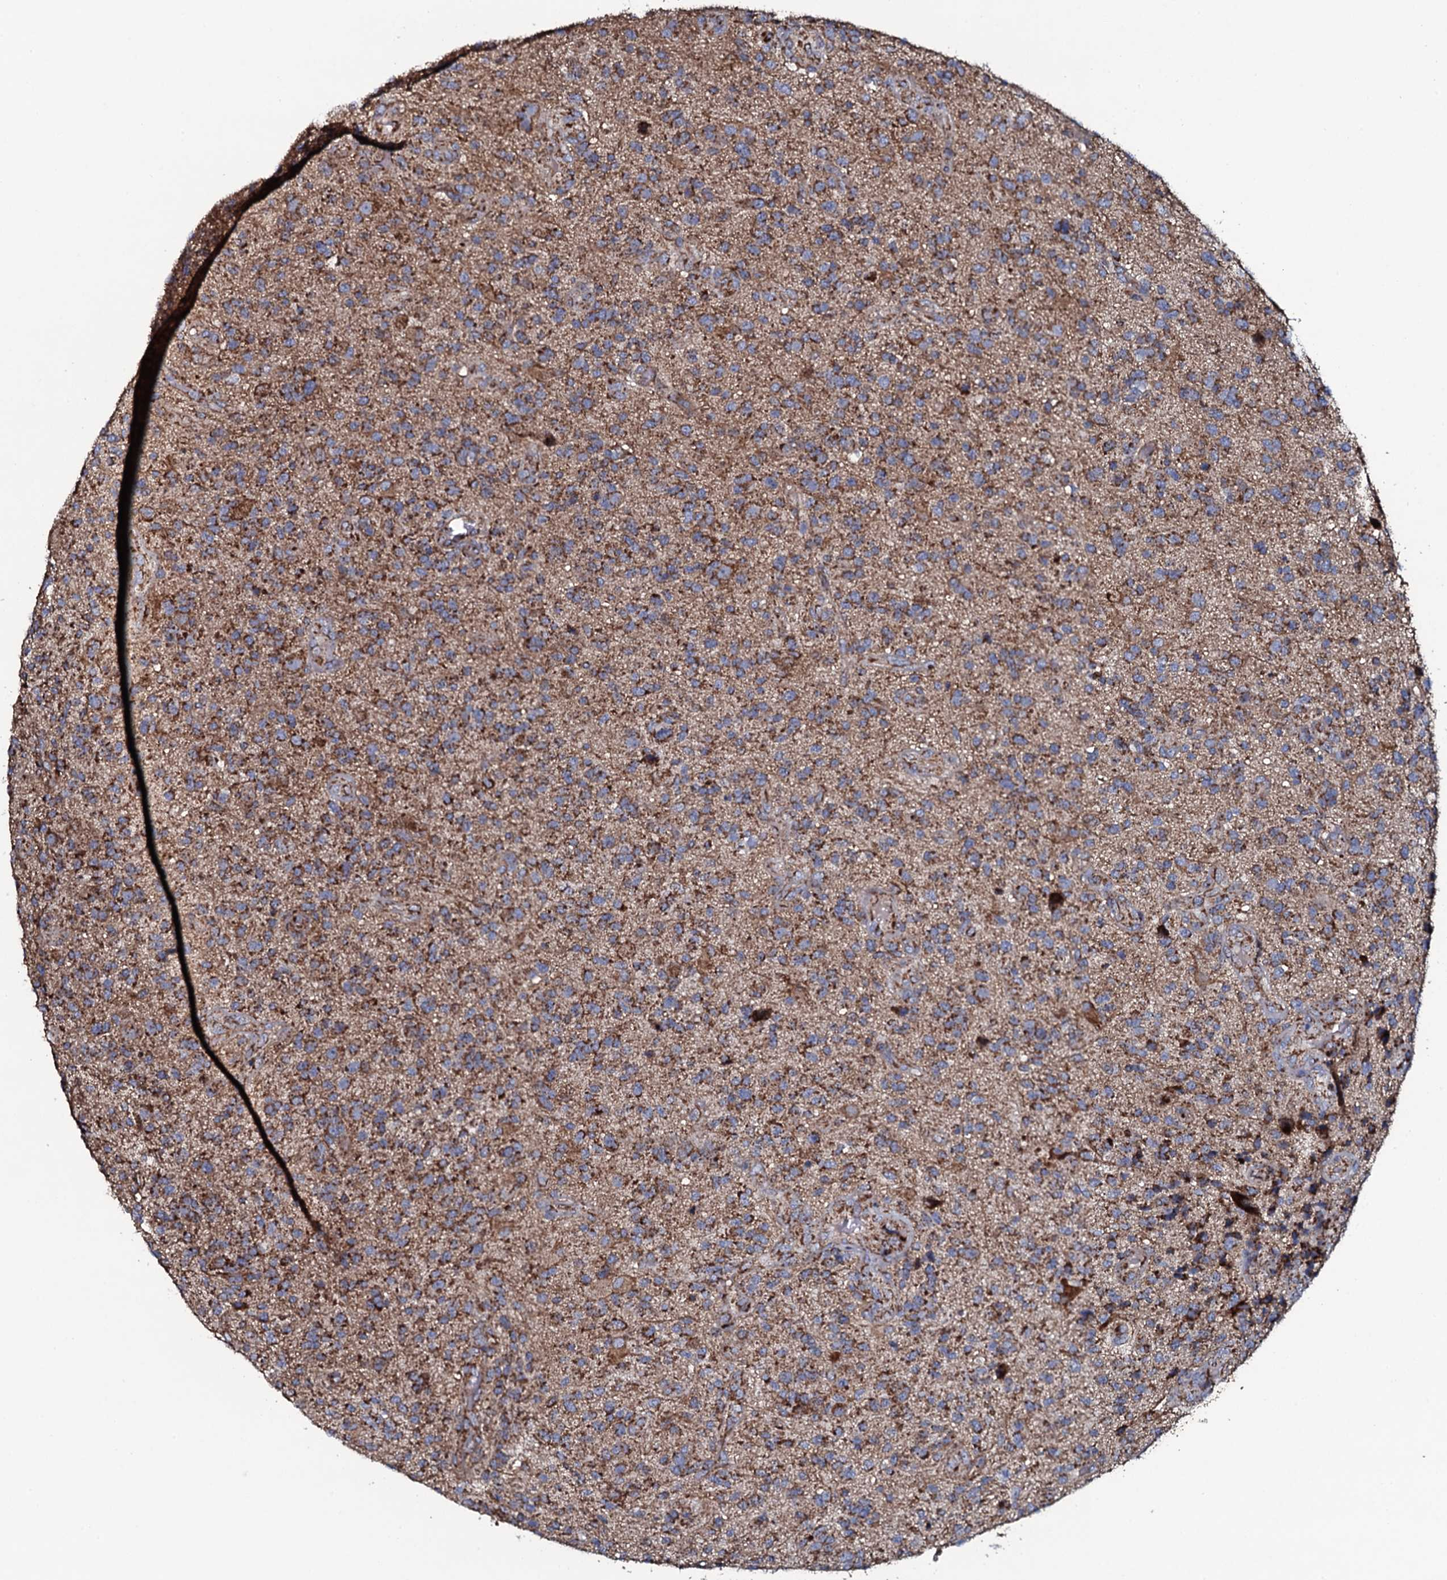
{"staining": {"intensity": "moderate", "quantity": ">75%", "location": "cytoplasmic/membranous"}, "tissue": "glioma", "cell_type": "Tumor cells", "image_type": "cancer", "snomed": [{"axis": "morphology", "description": "Glioma, malignant, High grade"}, {"axis": "topography", "description": "Brain"}], "caption": "Glioma stained with a brown dye displays moderate cytoplasmic/membranous positive positivity in approximately >75% of tumor cells.", "gene": "EVC2", "patient": {"sex": "male", "age": 47}}